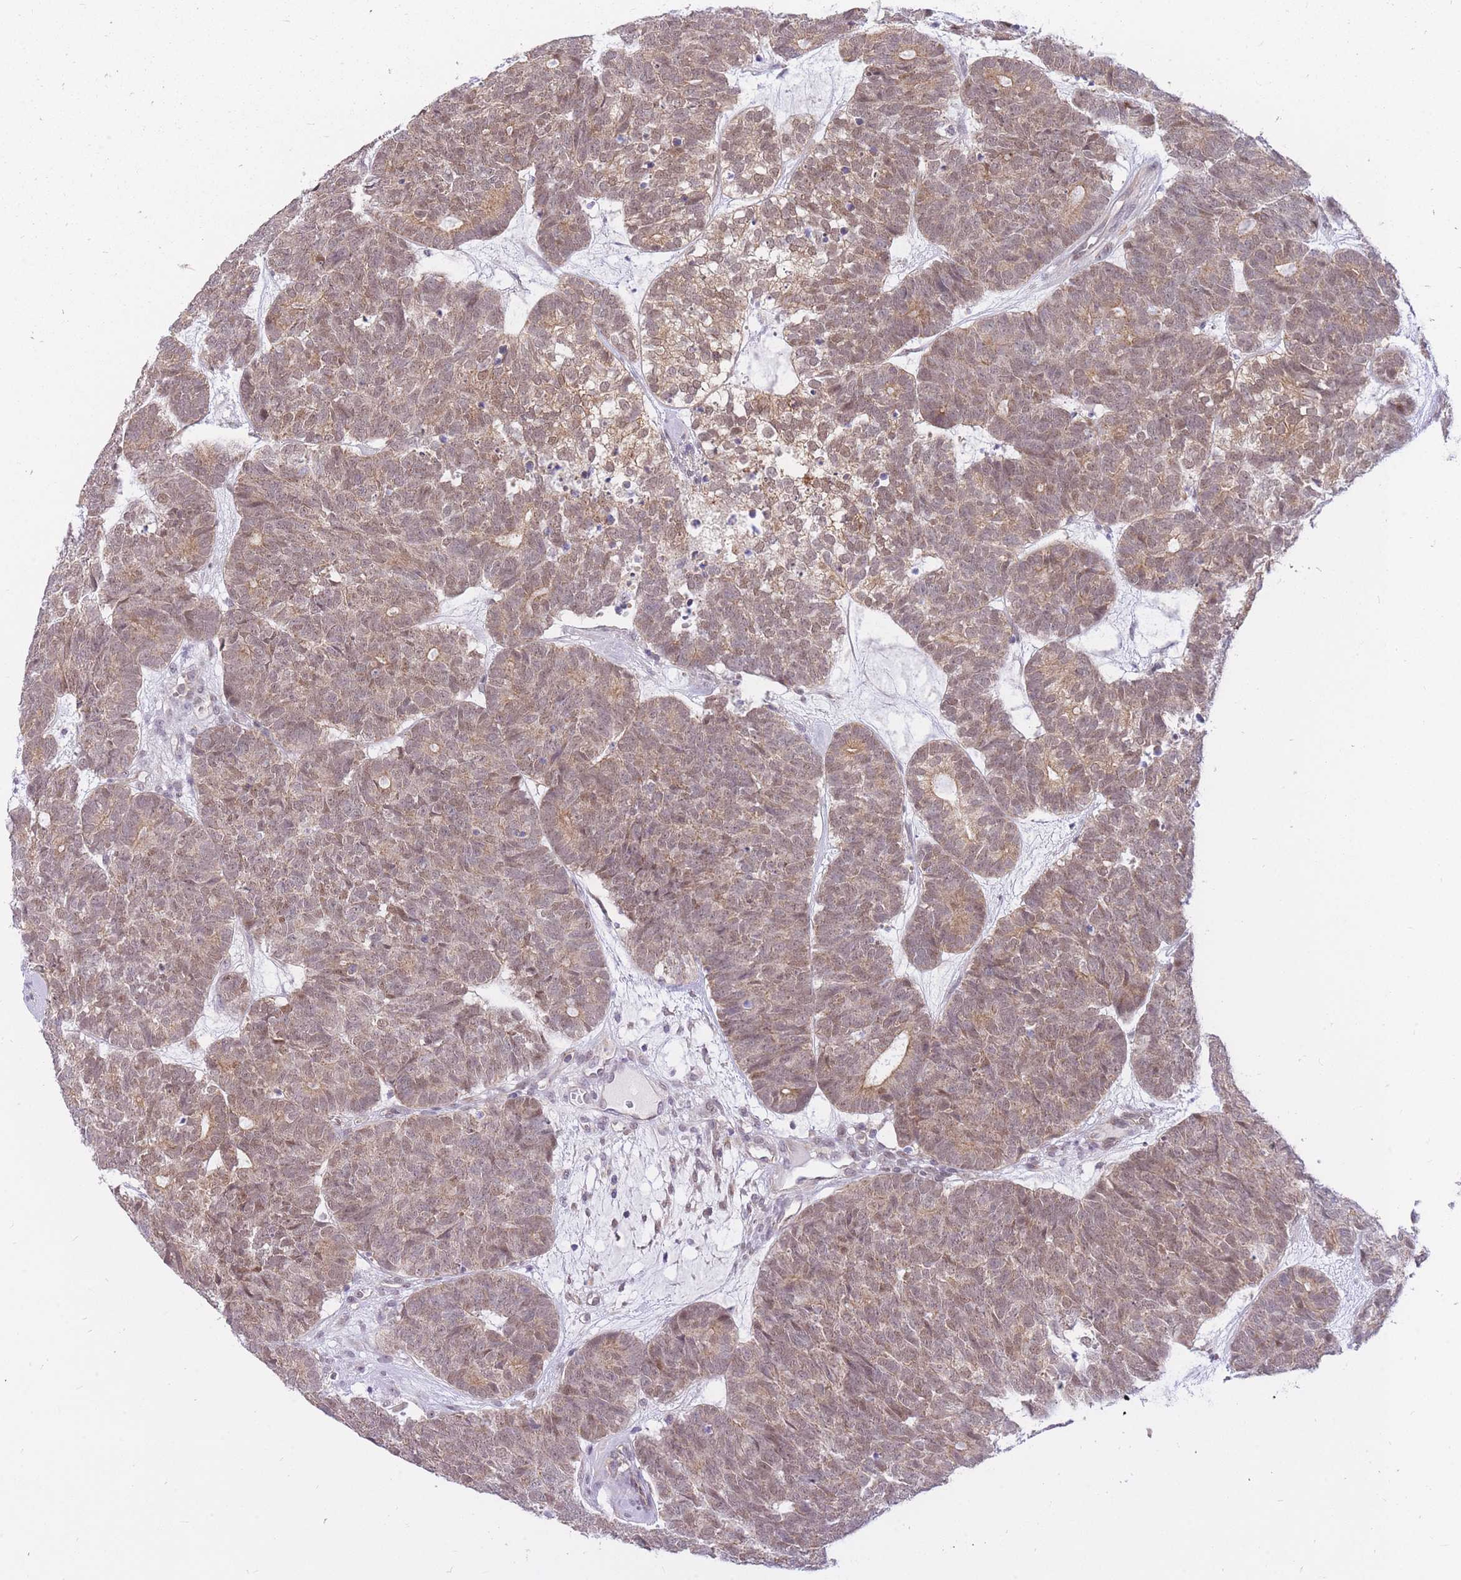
{"staining": {"intensity": "weak", "quantity": ">75%", "location": "cytoplasmic/membranous,nuclear"}, "tissue": "head and neck cancer", "cell_type": "Tumor cells", "image_type": "cancer", "snomed": [{"axis": "morphology", "description": "Adenocarcinoma, NOS"}, {"axis": "topography", "description": "Head-Neck"}], "caption": "IHC micrograph of human adenocarcinoma (head and neck) stained for a protein (brown), which reveals low levels of weak cytoplasmic/membranous and nuclear positivity in approximately >75% of tumor cells.", "gene": "MINDY2", "patient": {"sex": "female", "age": 81}}